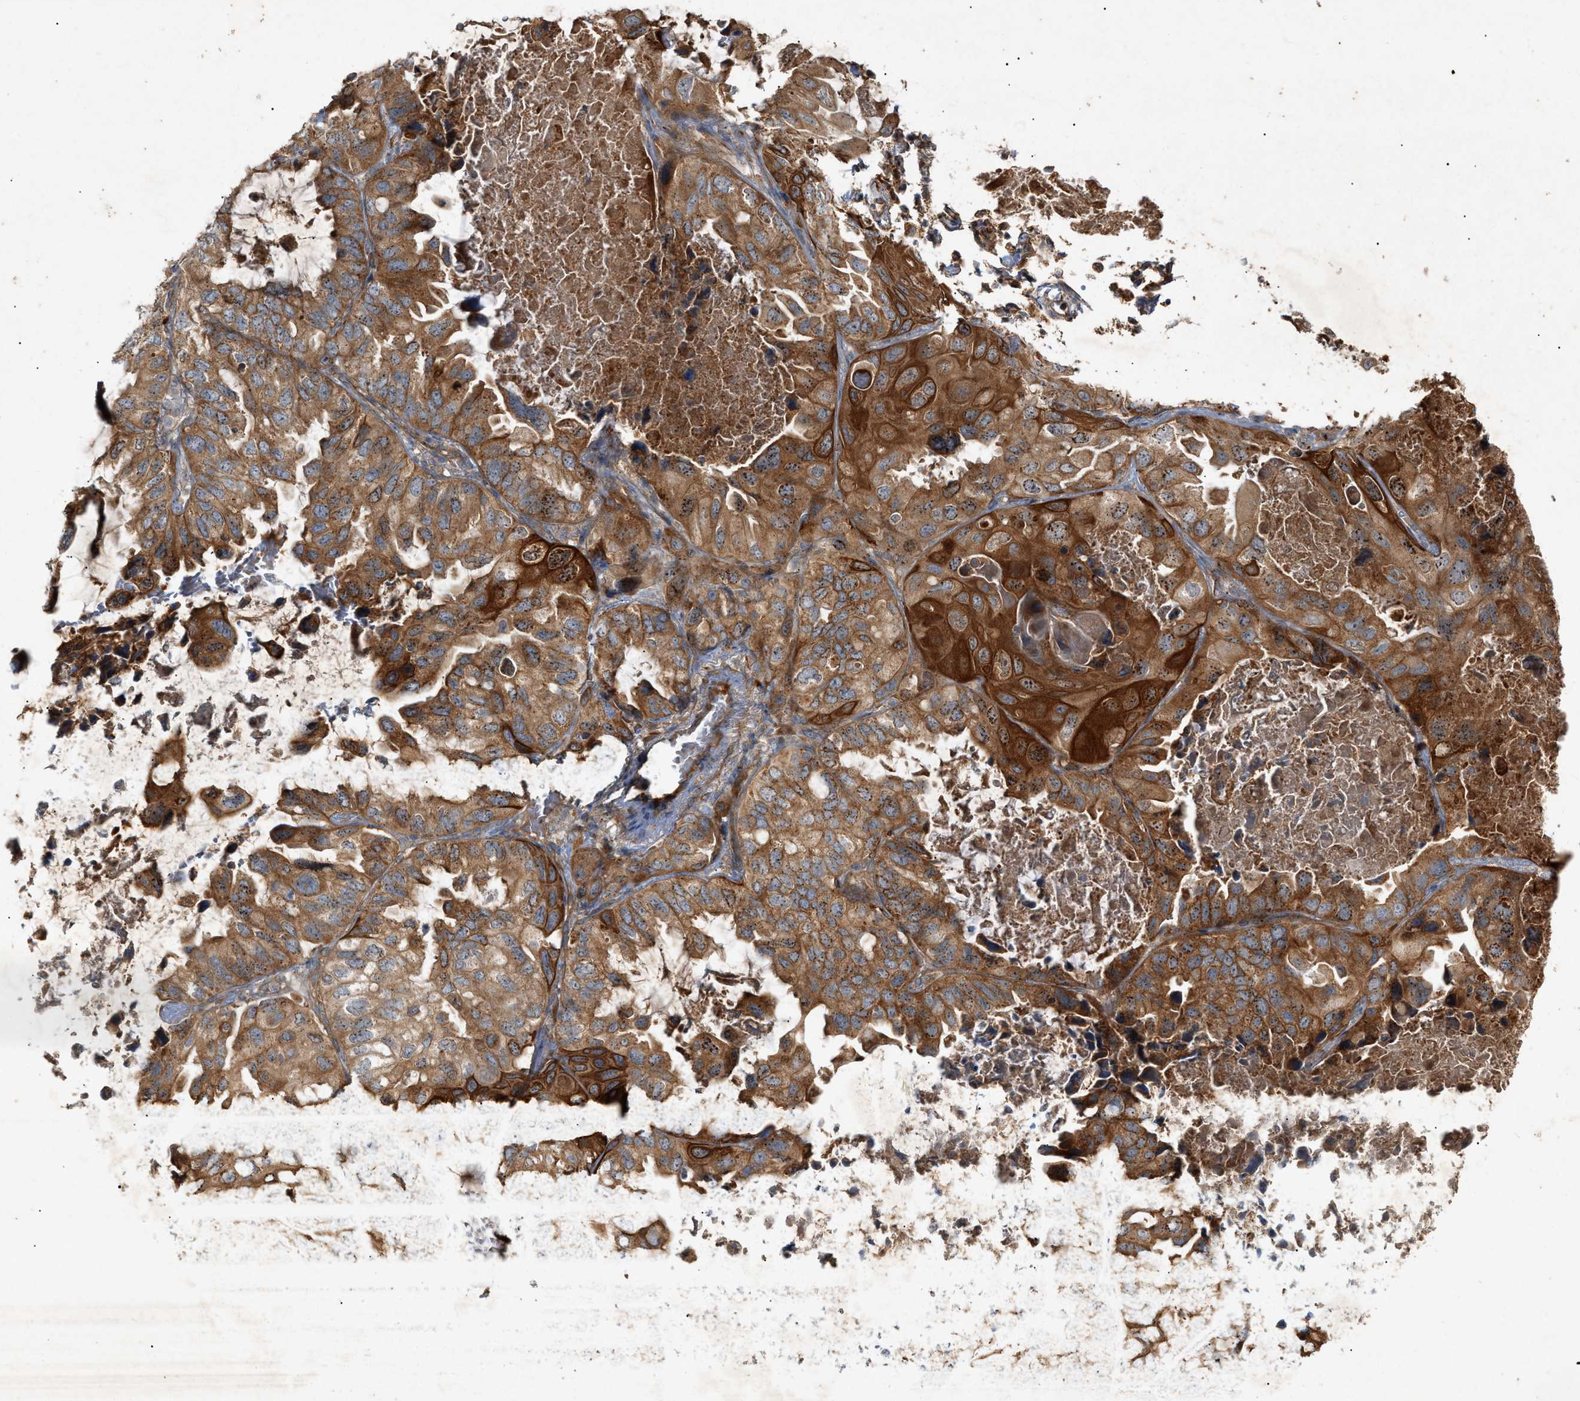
{"staining": {"intensity": "strong", "quantity": ">75%", "location": "cytoplasmic/membranous"}, "tissue": "lung cancer", "cell_type": "Tumor cells", "image_type": "cancer", "snomed": [{"axis": "morphology", "description": "Squamous cell carcinoma, NOS"}, {"axis": "topography", "description": "Lung"}], "caption": "Immunohistochemistry (IHC) staining of squamous cell carcinoma (lung), which displays high levels of strong cytoplasmic/membranous staining in approximately >75% of tumor cells indicating strong cytoplasmic/membranous protein staining. The staining was performed using DAB (3,3'-diaminobenzidine) (brown) for protein detection and nuclei were counterstained in hematoxylin (blue).", "gene": "MTCH1", "patient": {"sex": "female", "age": 73}}